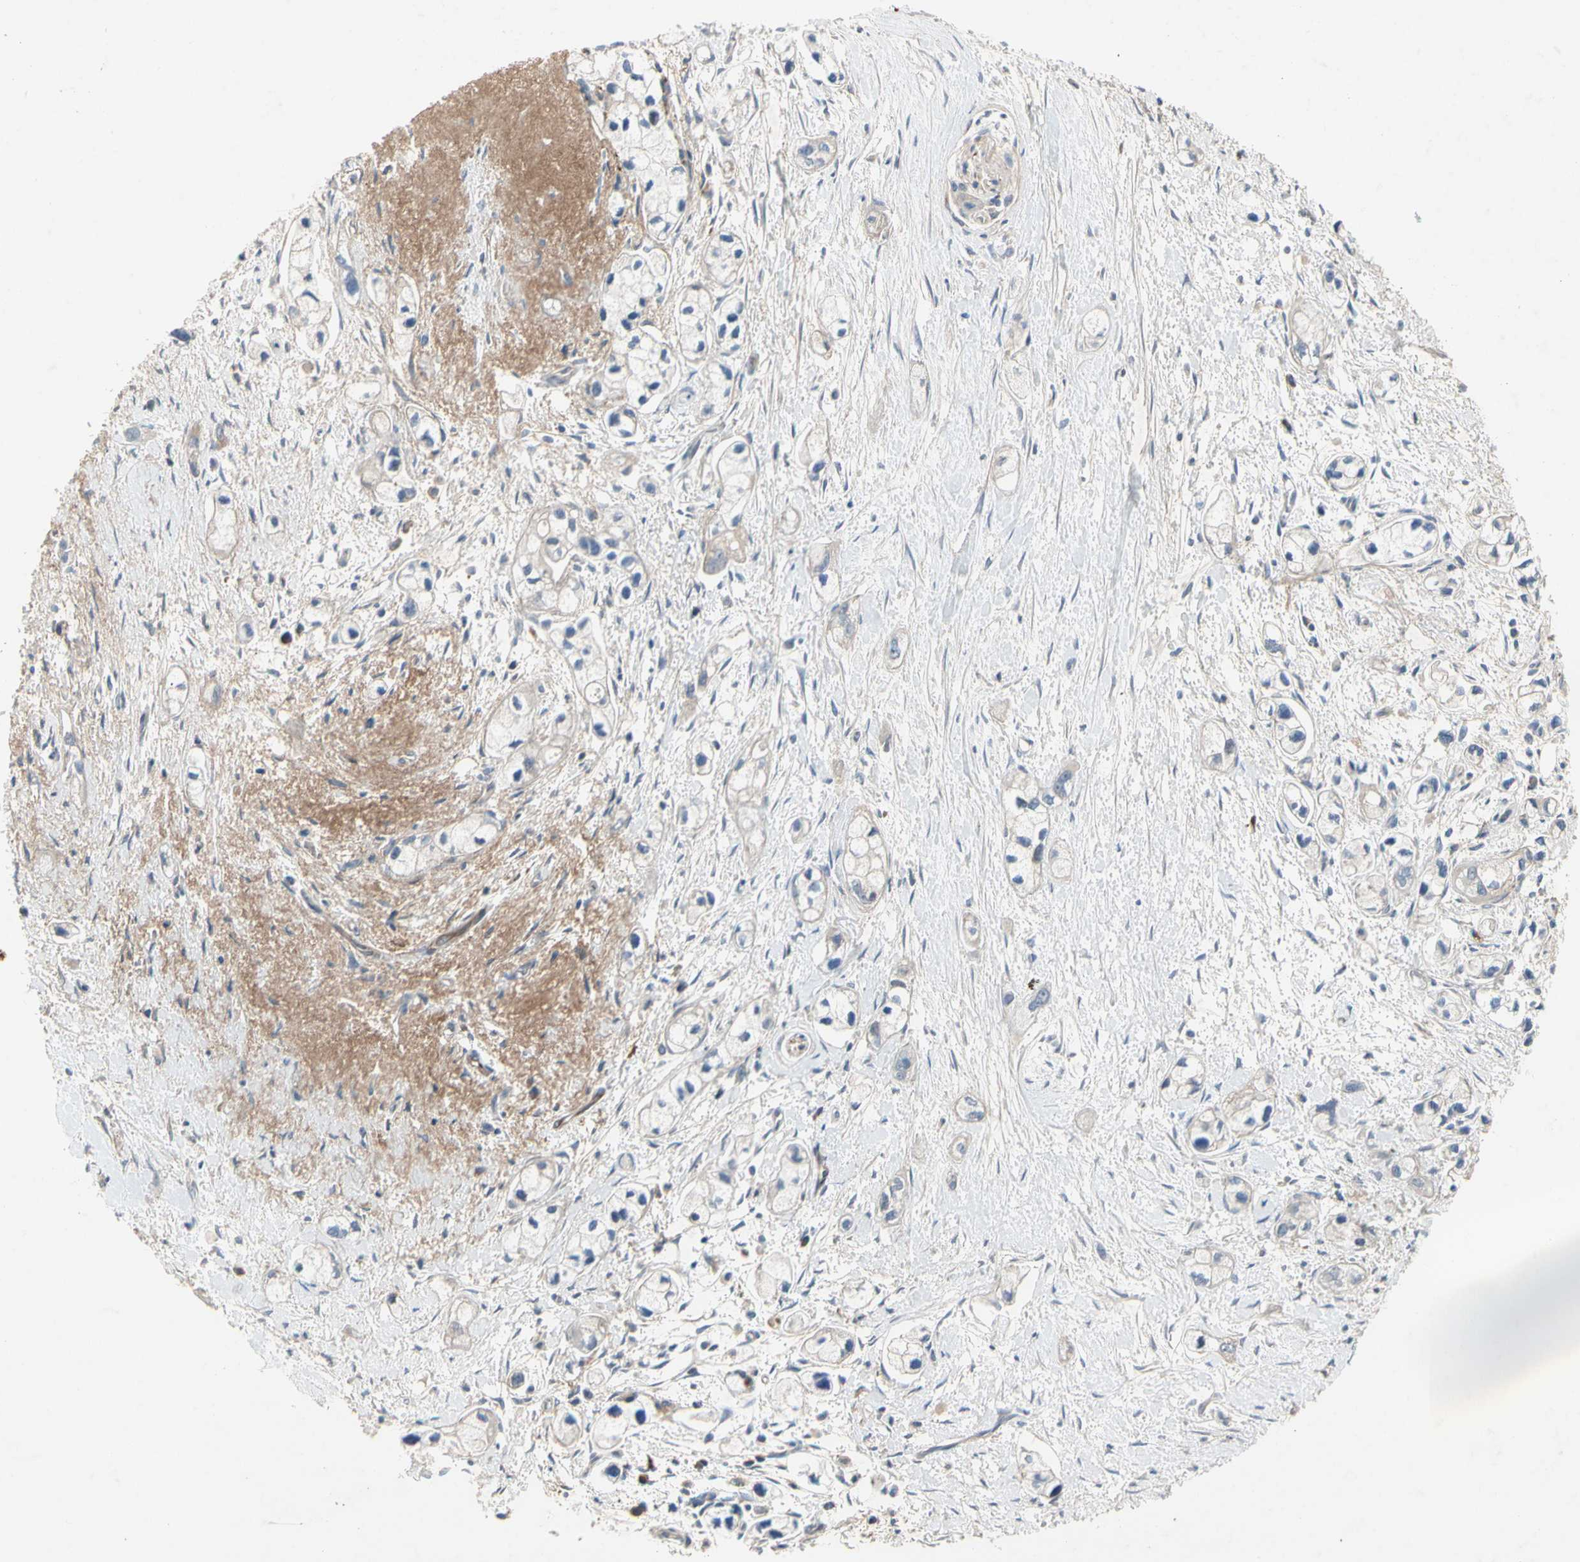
{"staining": {"intensity": "negative", "quantity": "none", "location": "none"}, "tissue": "pancreatic cancer", "cell_type": "Tumor cells", "image_type": "cancer", "snomed": [{"axis": "morphology", "description": "Adenocarcinoma, NOS"}, {"axis": "topography", "description": "Pancreas"}], "caption": "IHC of adenocarcinoma (pancreatic) exhibits no staining in tumor cells.", "gene": "CRTAC1", "patient": {"sex": "male", "age": 74}}